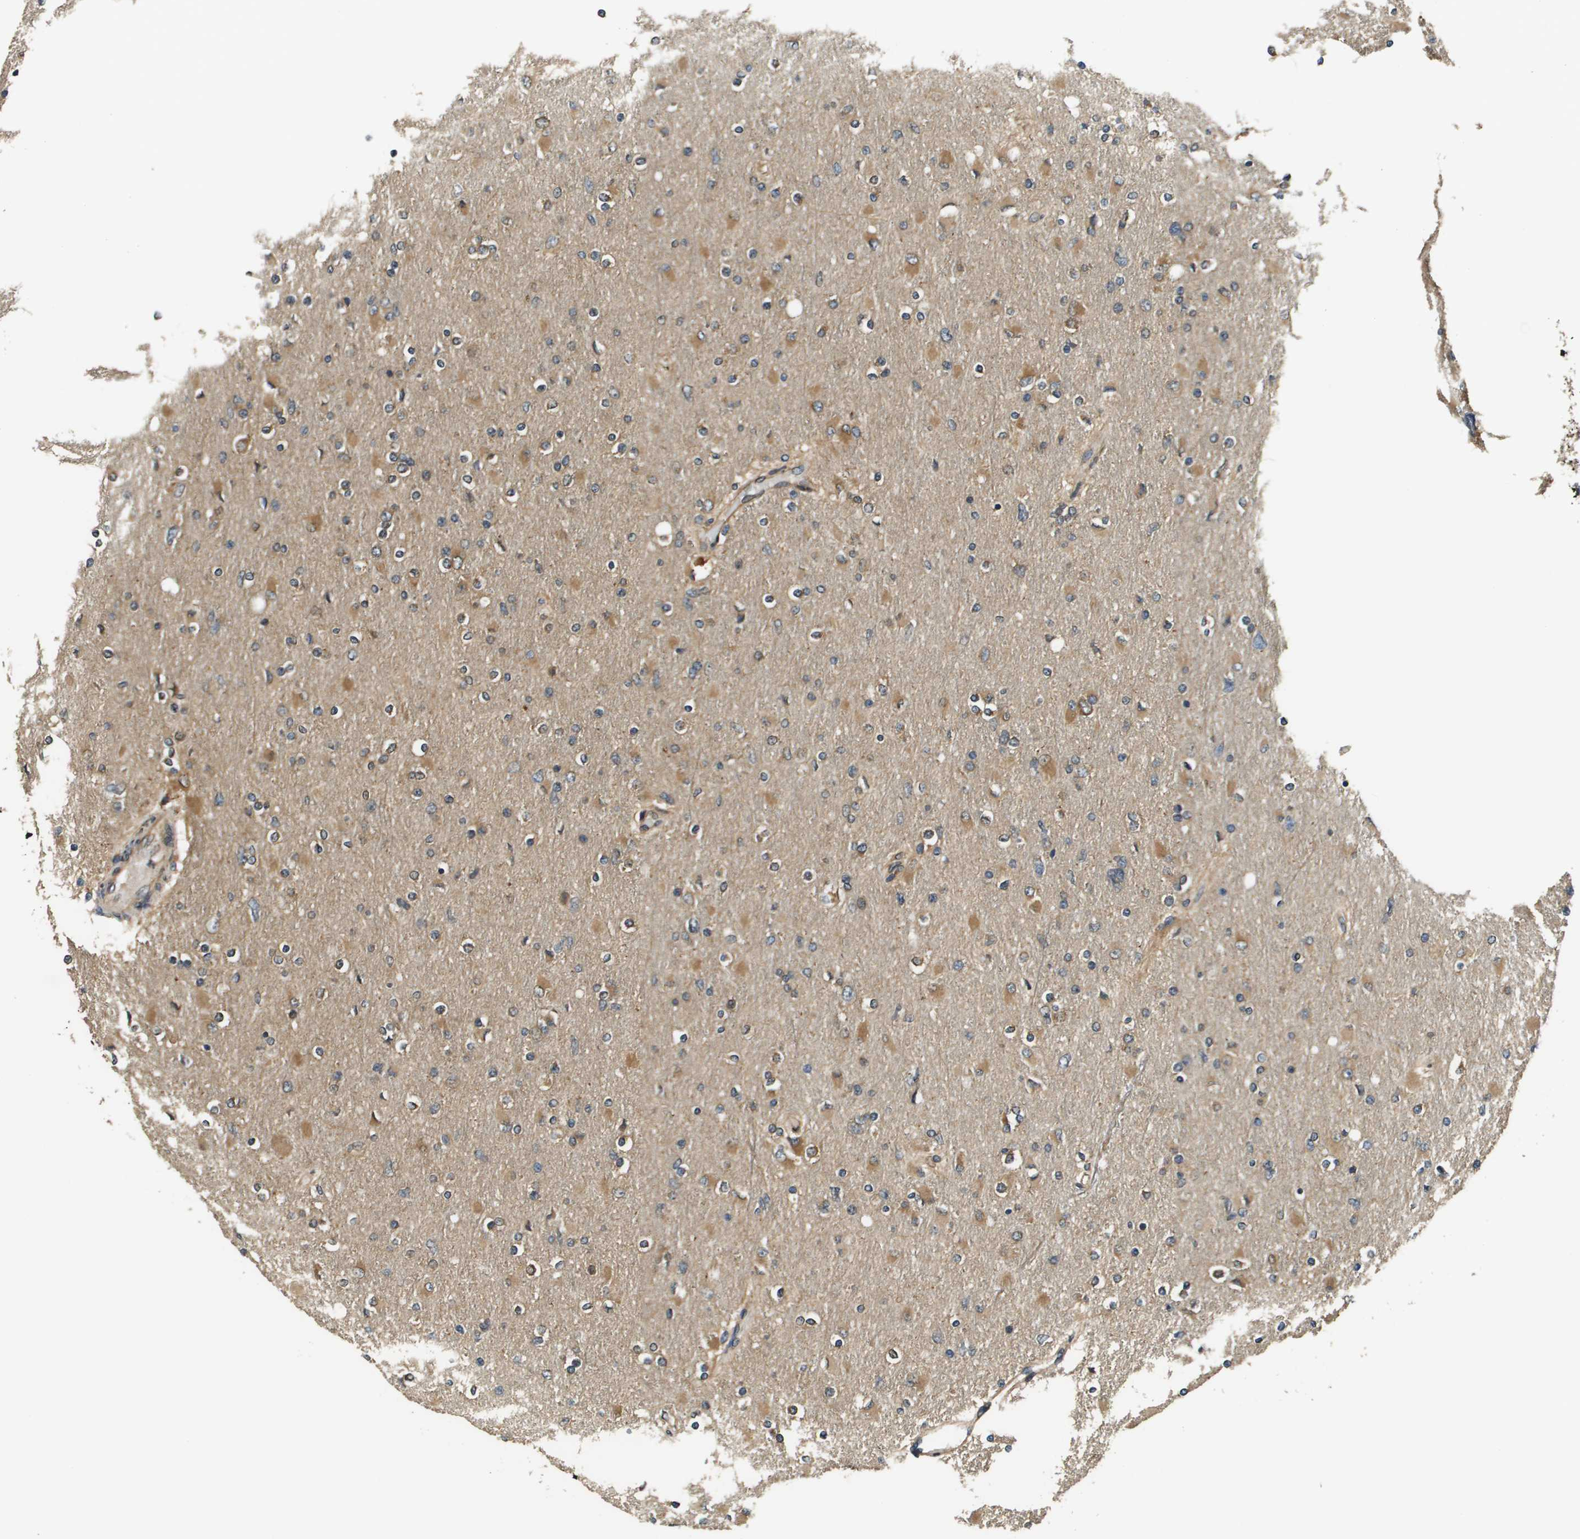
{"staining": {"intensity": "moderate", "quantity": "25%-75%", "location": "cytoplasmic/membranous"}, "tissue": "glioma", "cell_type": "Tumor cells", "image_type": "cancer", "snomed": [{"axis": "morphology", "description": "Glioma, malignant, High grade"}, {"axis": "topography", "description": "Cerebral cortex"}], "caption": "Malignant glioma (high-grade) was stained to show a protein in brown. There is medium levels of moderate cytoplasmic/membranous positivity in about 25%-75% of tumor cells.", "gene": "SEC62", "patient": {"sex": "female", "age": 36}}